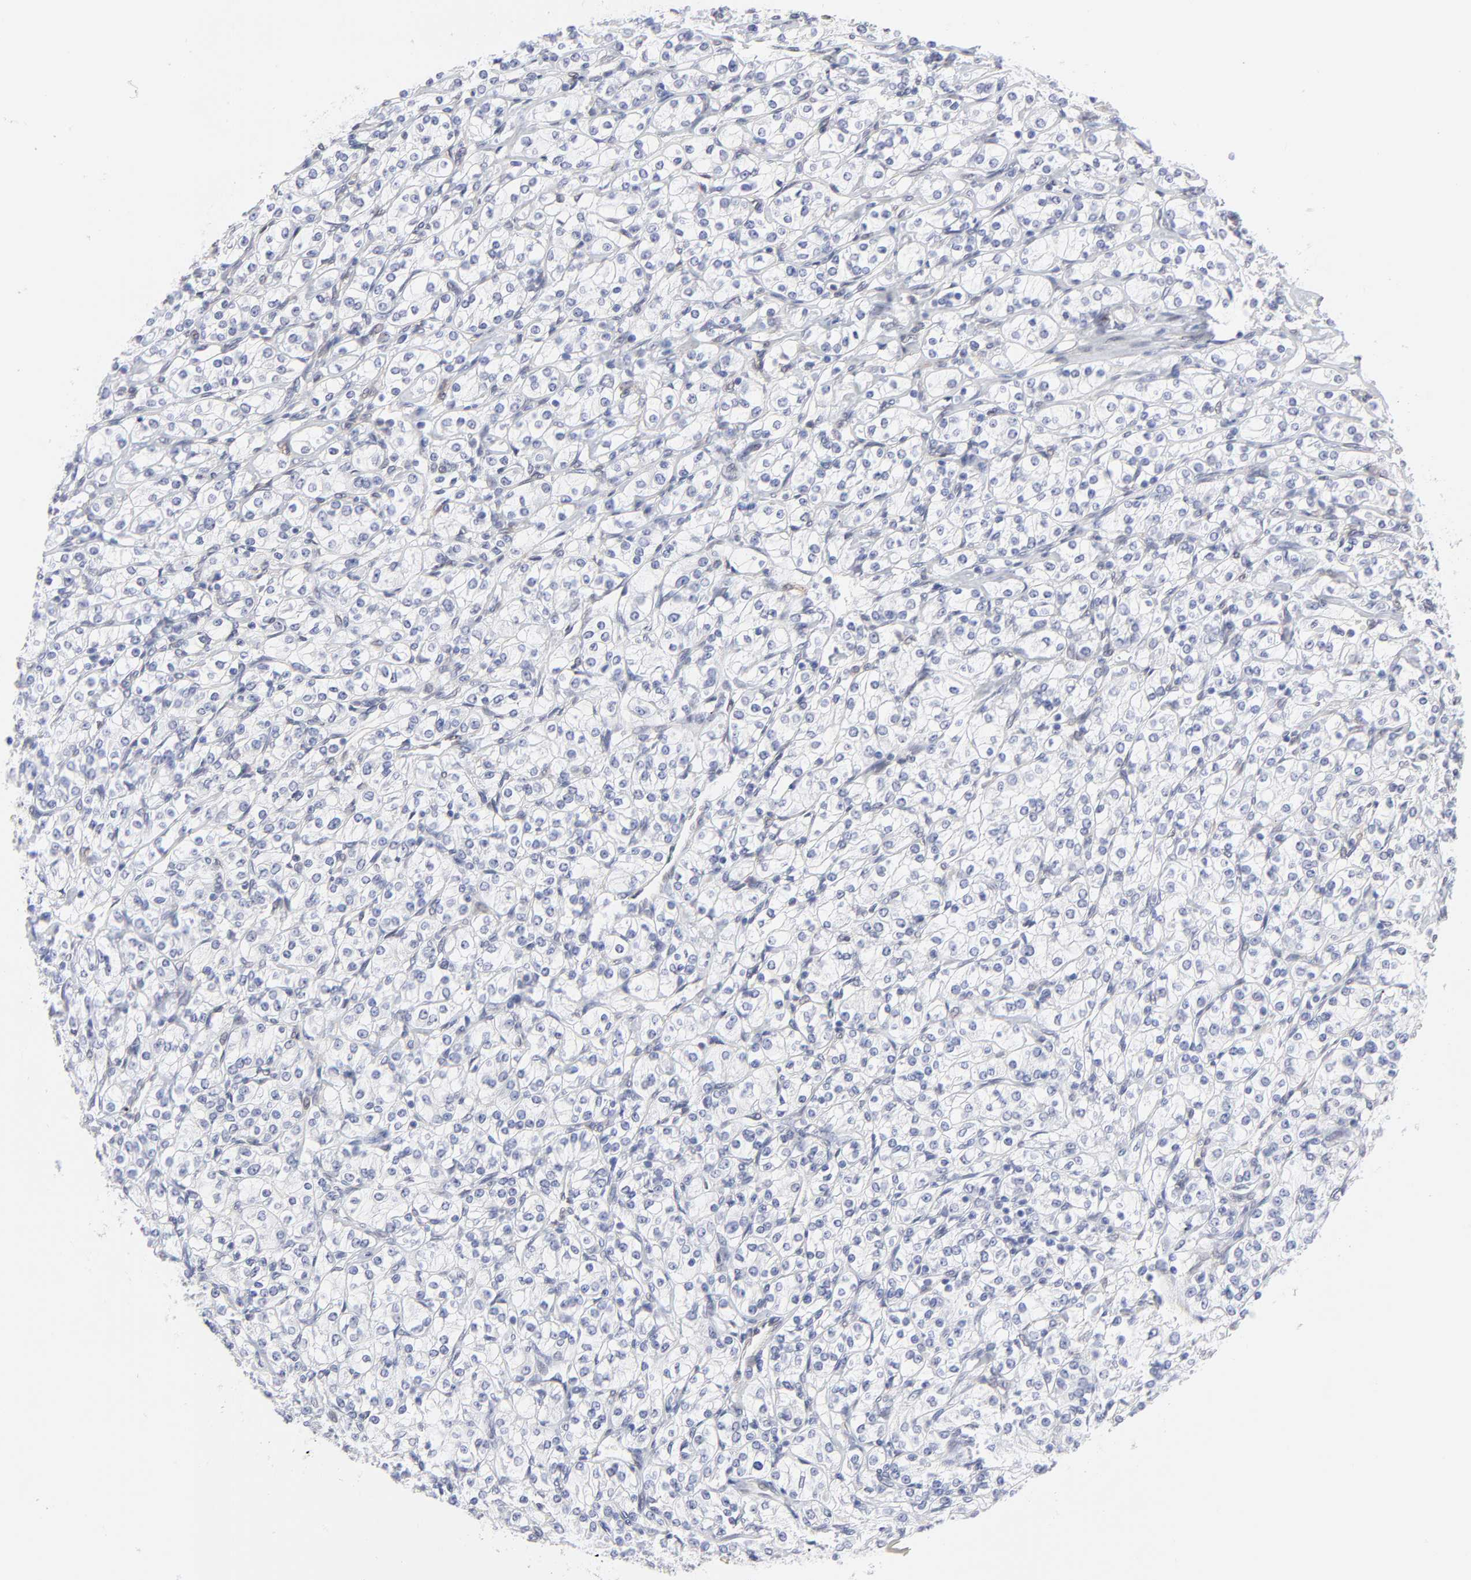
{"staining": {"intensity": "negative", "quantity": "none", "location": "none"}, "tissue": "renal cancer", "cell_type": "Tumor cells", "image_type": "cancer", "snomed": [{"axis": "morphology", "description": "Adenocarcinoma, NOS"}, {"axis": "topography", "description": "Kidney"}], "caption": "A histopathology image of human renal adenocarcinoma is negative for staining in tumor cells. (DAB immunohistochemistry (IHC), high magnification).", "gene": "PDGFRB", "patient": {"sex": "male", "age": 77}}